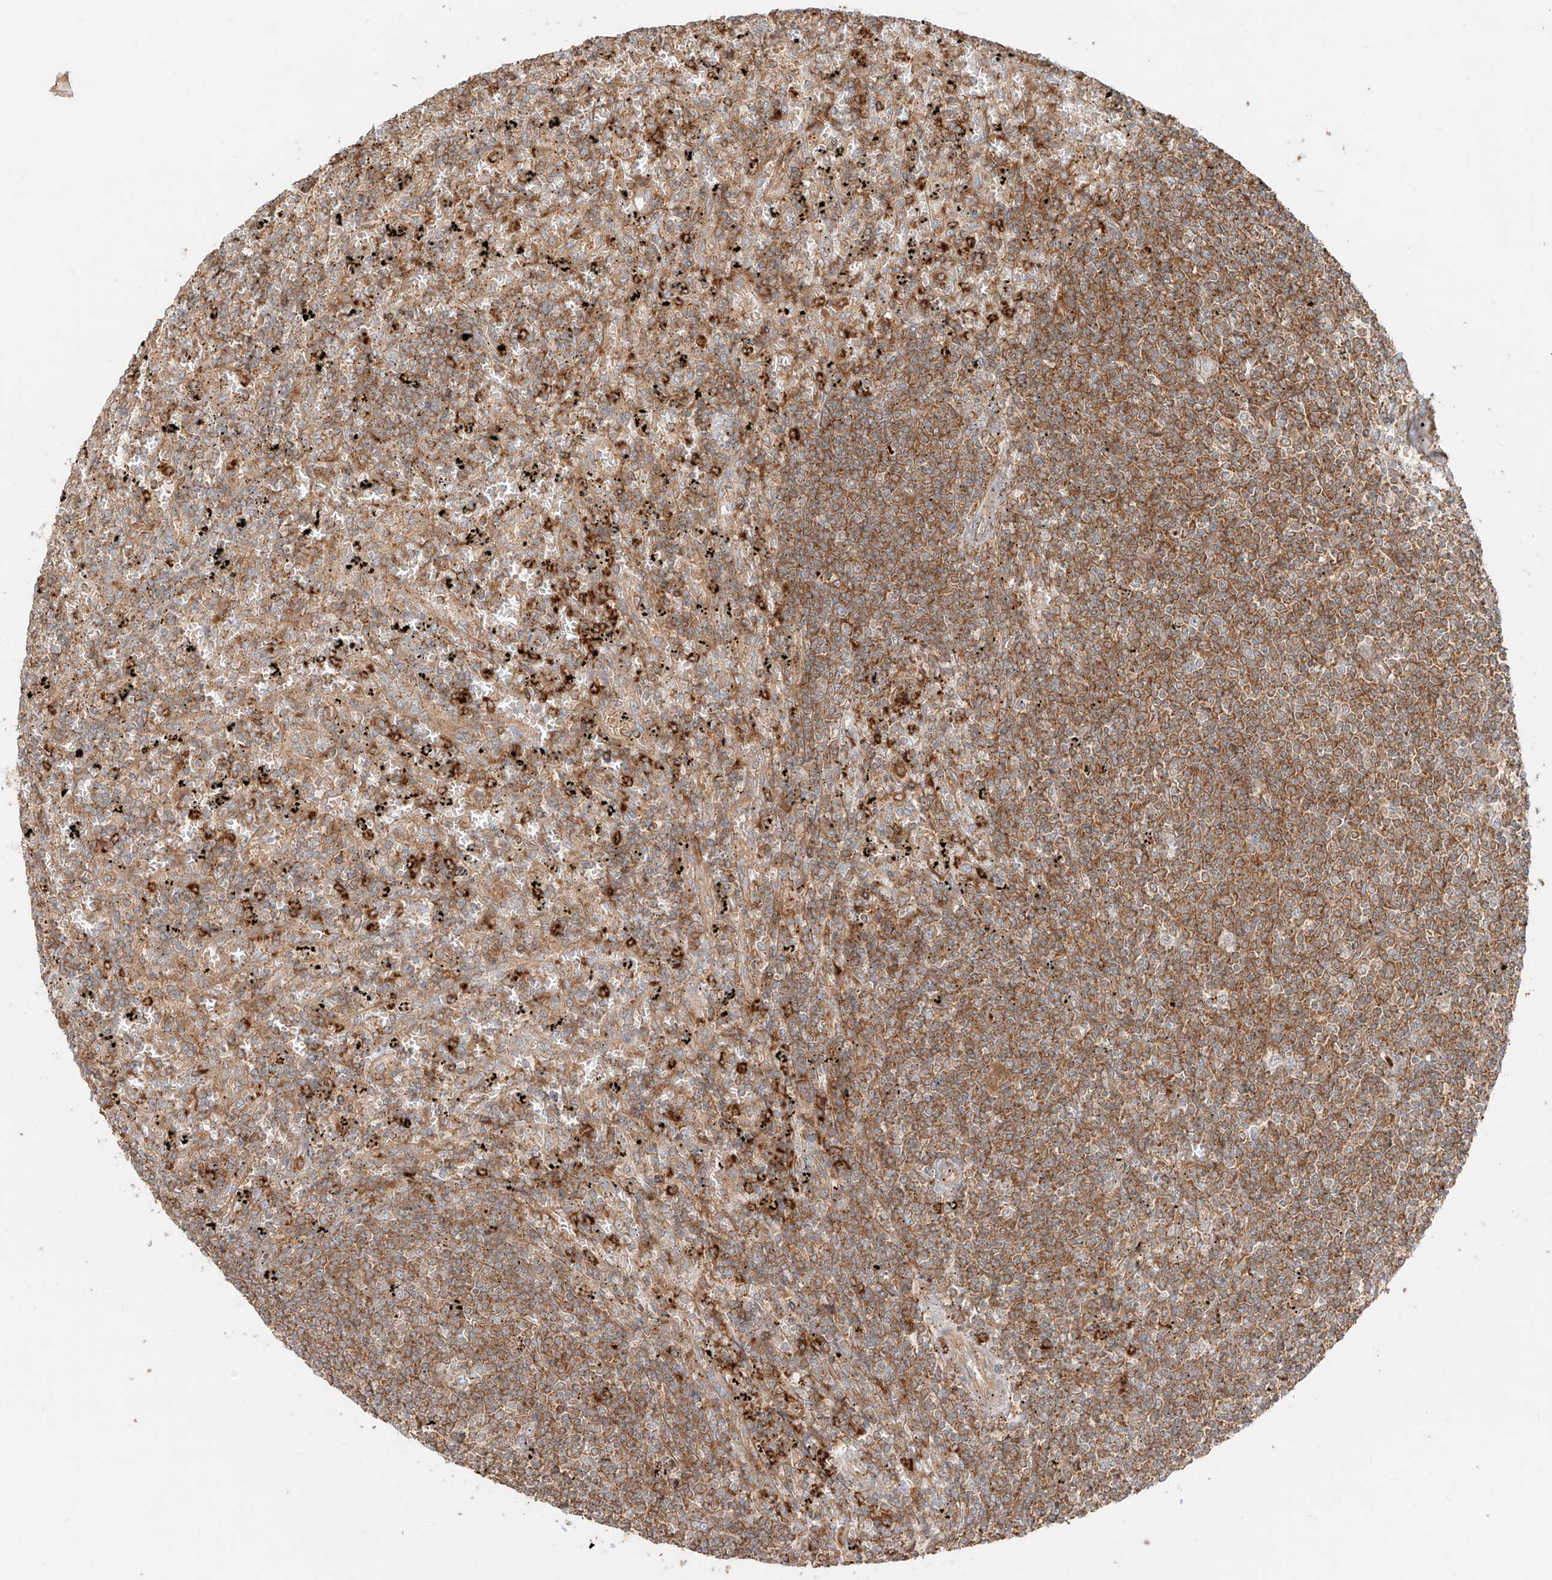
{"staining": {"intensity": "moderate", "quantity": ">75%", "location": "cytoplasmic/membranous"}, "tissue": "lymphoma", "cell_type": "Tumor cells", "image_type": "cancer", "snomed": [{"axis": "morphology", "description": "Malignant lymphoma, non-Hodgkin's type, Low grade"}, {"axis": "topography", "description": "Spleen"}], "caption": "High-magnification brightfield microscopy of low-grade malignant lymphoma, non-Hodgkin's type stained with DAB (brown) and counterstained with hematoxylin (blue). tumor cells exhibit moderate cytoplasmic/membranous staining is appreciated in about>75% of cells. The staining was performed using DAB, with brown indicating positive protein expression. Nuclei are stained blue with hematoxylin.", "gene": "CCDC115", "patient": {"sex": "male", "age": 76}}